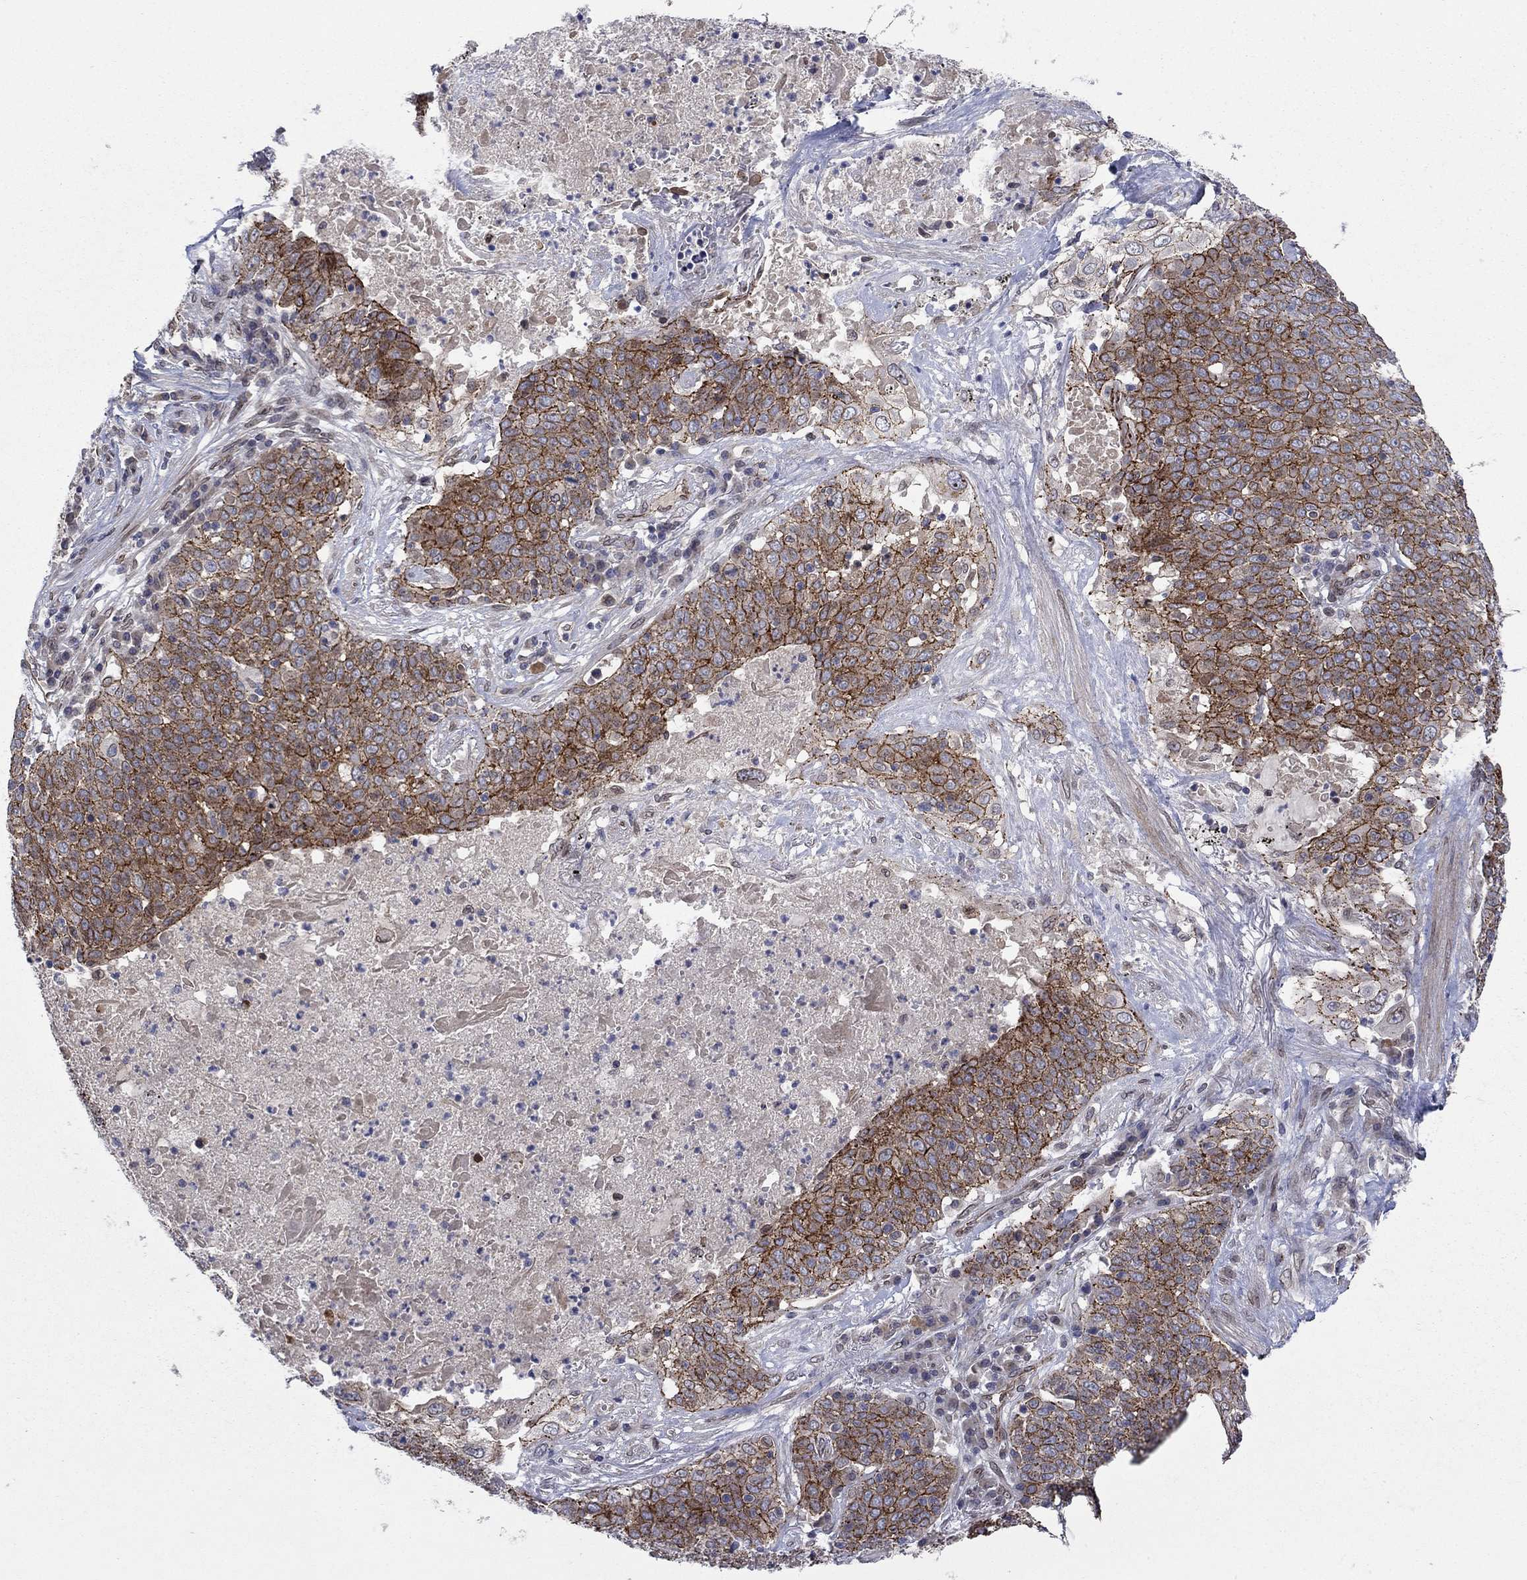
{"staining": {"intensity": "strong", "quantity": ">75%", "location": "cytoplasmic/membranous"}, "tissue": "lung cancer", "cell_type": "Tumor cells", "image_type": "cancer", "snomed": [{"axis": "morphology", "description": "Squamous cell carcinoma, NOS"}, {"axis": "topography", "description": "Lung"}], "caption": "A histopathology image of lung cancer stained for a protein reveals strong cytoplasmic/membranous brown staining in tumor cells. The staining is performed using DAB brown chromogen to label protein expression. The nuclei are counter-stained blue using hematoxylin.", "gene": "EMC9", "patient": {"sex": "male", "age": 82}}